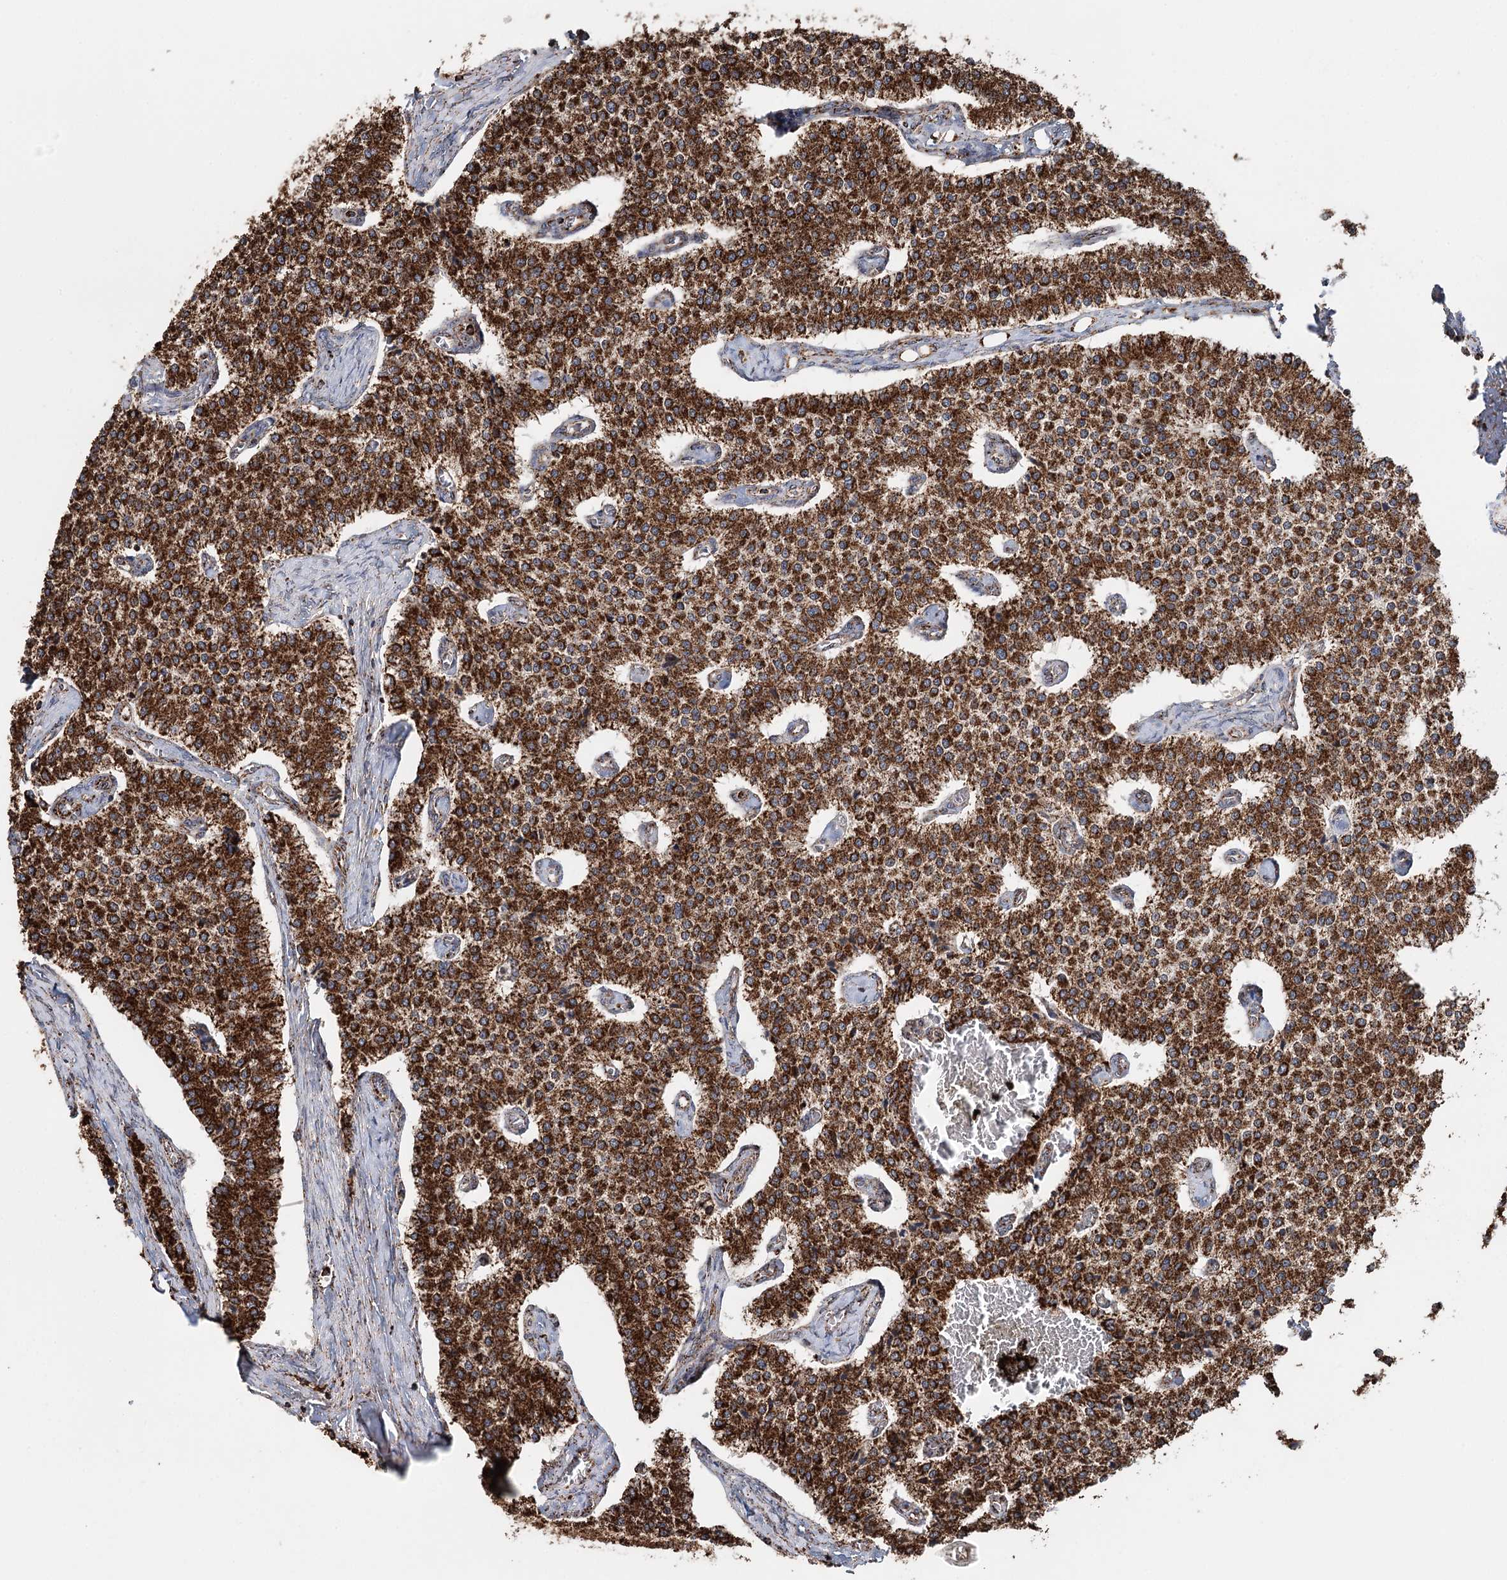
{"staining": {"intensity": "strong", "quantity": ">75%", "location": "cytoplasmic/membranous"}, "tissue": "carcinoid", "cell_type": "Tumor cells", "image_type": "cancer", "snomed": [{"axis": "morphology", "description": "Carcinoid, malignant, NOS"}, {"axis": "topography", "description": "Colon"}], "caption": "Carcinoid tissue demonstrates strong cytoplasmic/membranous positivity in approximately >75% of tumor cells, visualized by immunohistochemistry.", "gene": "APH1A", "patient": {"sex": "female", "age": 52}}